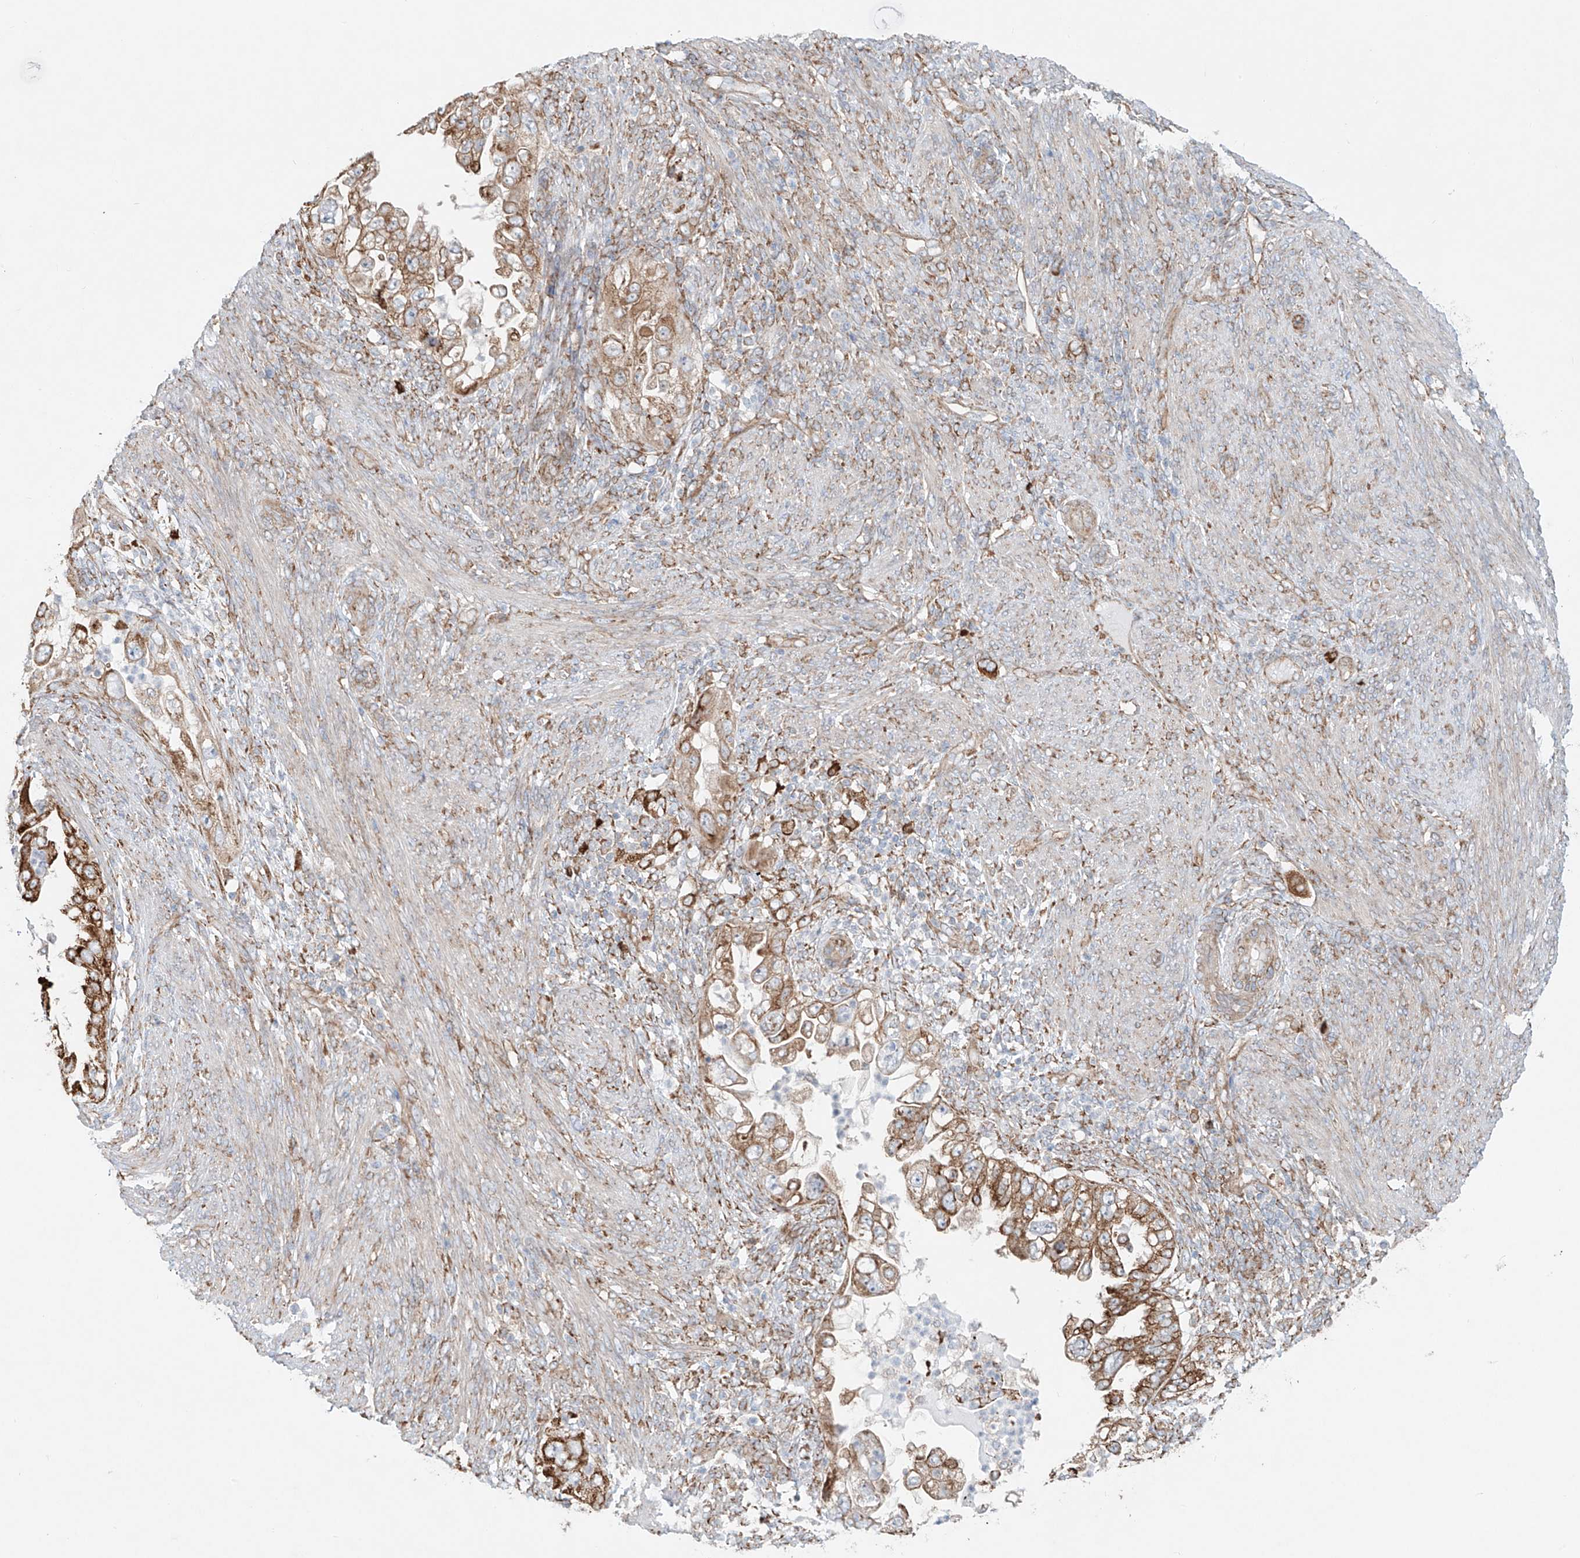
{"staining": {"intensity": "moderate", "quantity": ">75%", "location": "cytoplasmic/membranous"}, "tissue": "endometrial cancer", "cell_type": "Tumor cells", "image_type": "cancer", "snomed": [{"axis": "morphology", "description": "Adenocarcinoma, NOS"}, {"axis": "topography", "description": "Endometrium"}], "caption": "A histopathology image of human endometrial adenocarcinoma stained for a protein exhibits moderate cytoplasmic/membranous brown staining in tumor cells.", "gene": "EIPR1", "patient": {"sex": "female", "age": 85}}